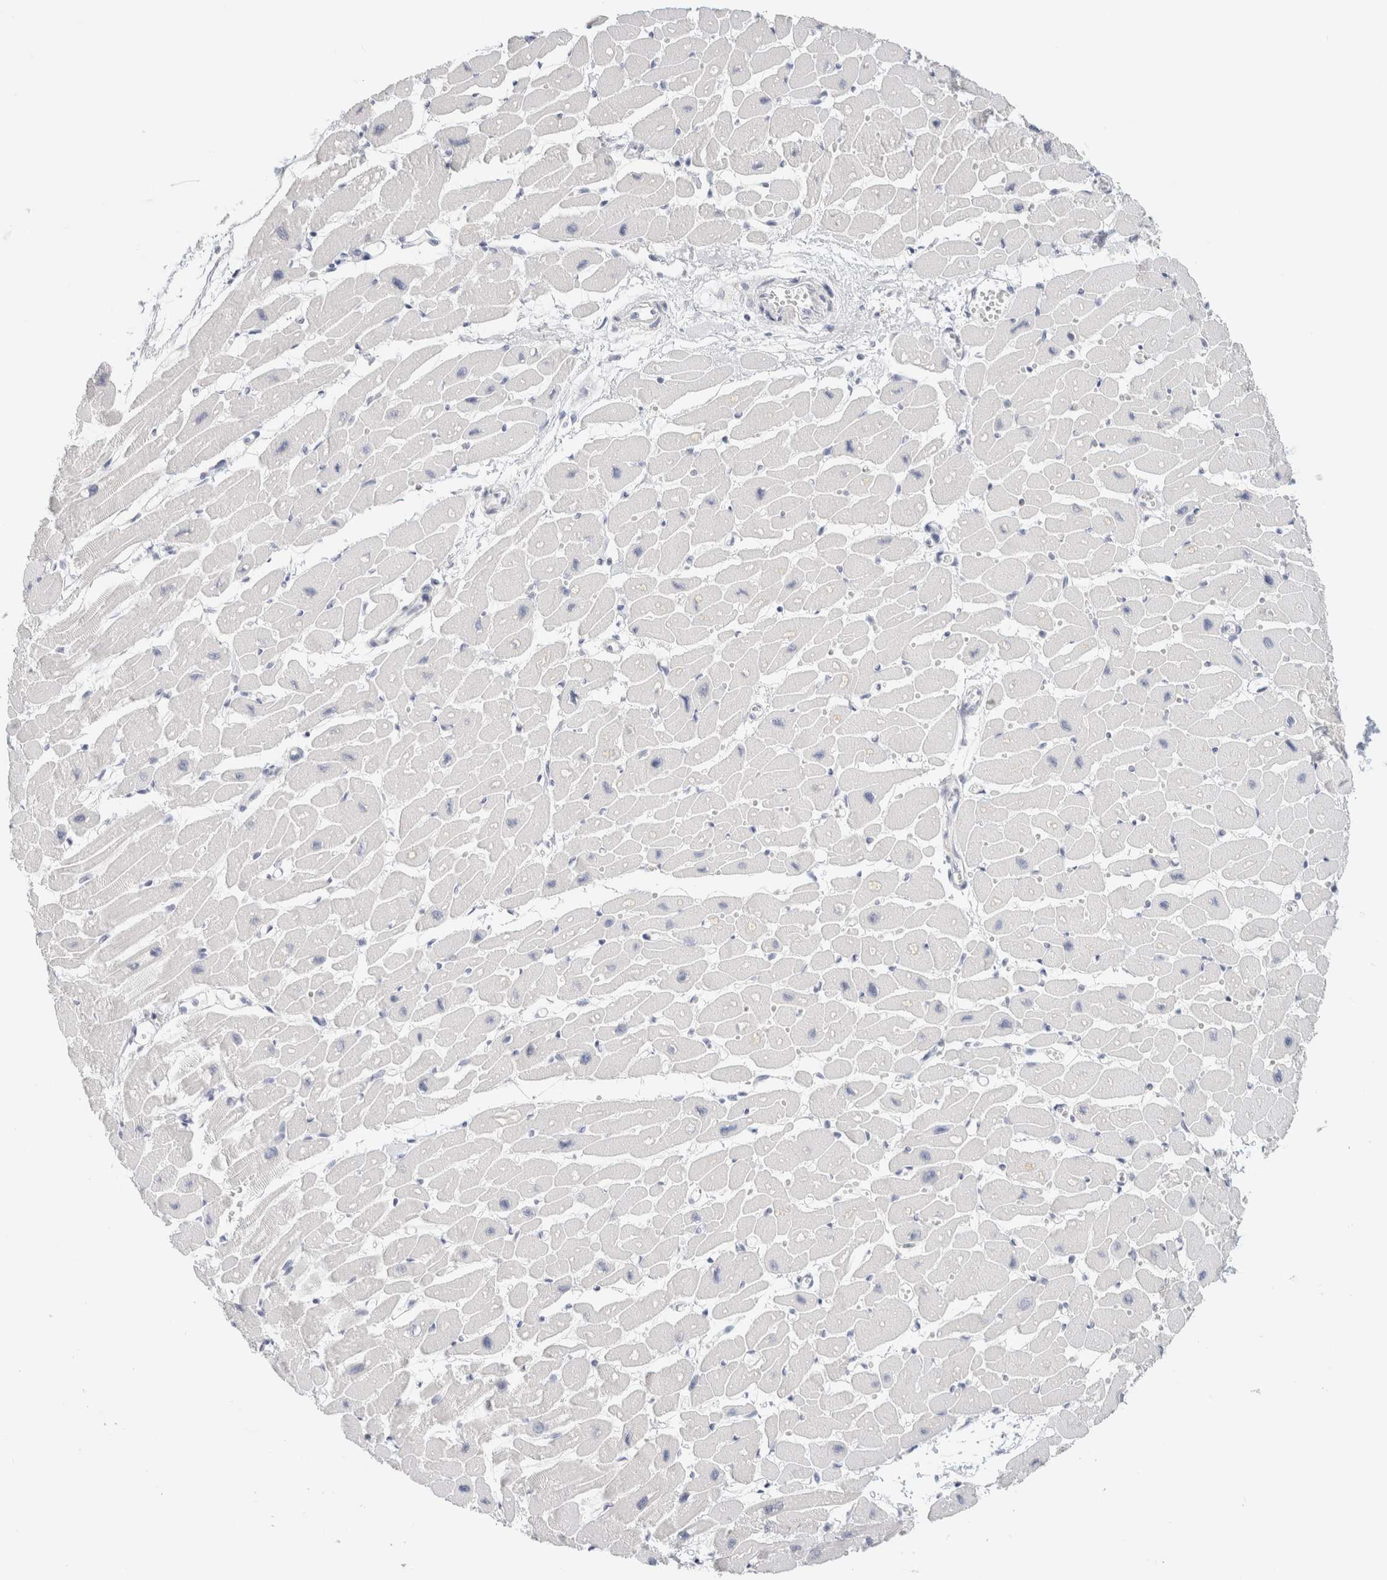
{"staining": {"intensity": "negative", "quantity": "none", "location": "none"}, "tissue": "heart muscle", "cell_type": "Cardiomyocytes", "image_type": "normal", "snomed": [{"axis": "morphology", "description": "Normal tissue, NOS"}, {"axis": "topography", "description": "Heart"}], "caption": "IHC micrograph of unremarkable heart muscle: human heart muscle stained with DAB (3,3'-diaminobenzidine) reveals no significant protein positivity in cardiomyocytes.", "gene": "NEFM", "patient": {"sex": "female", "age": 54}}